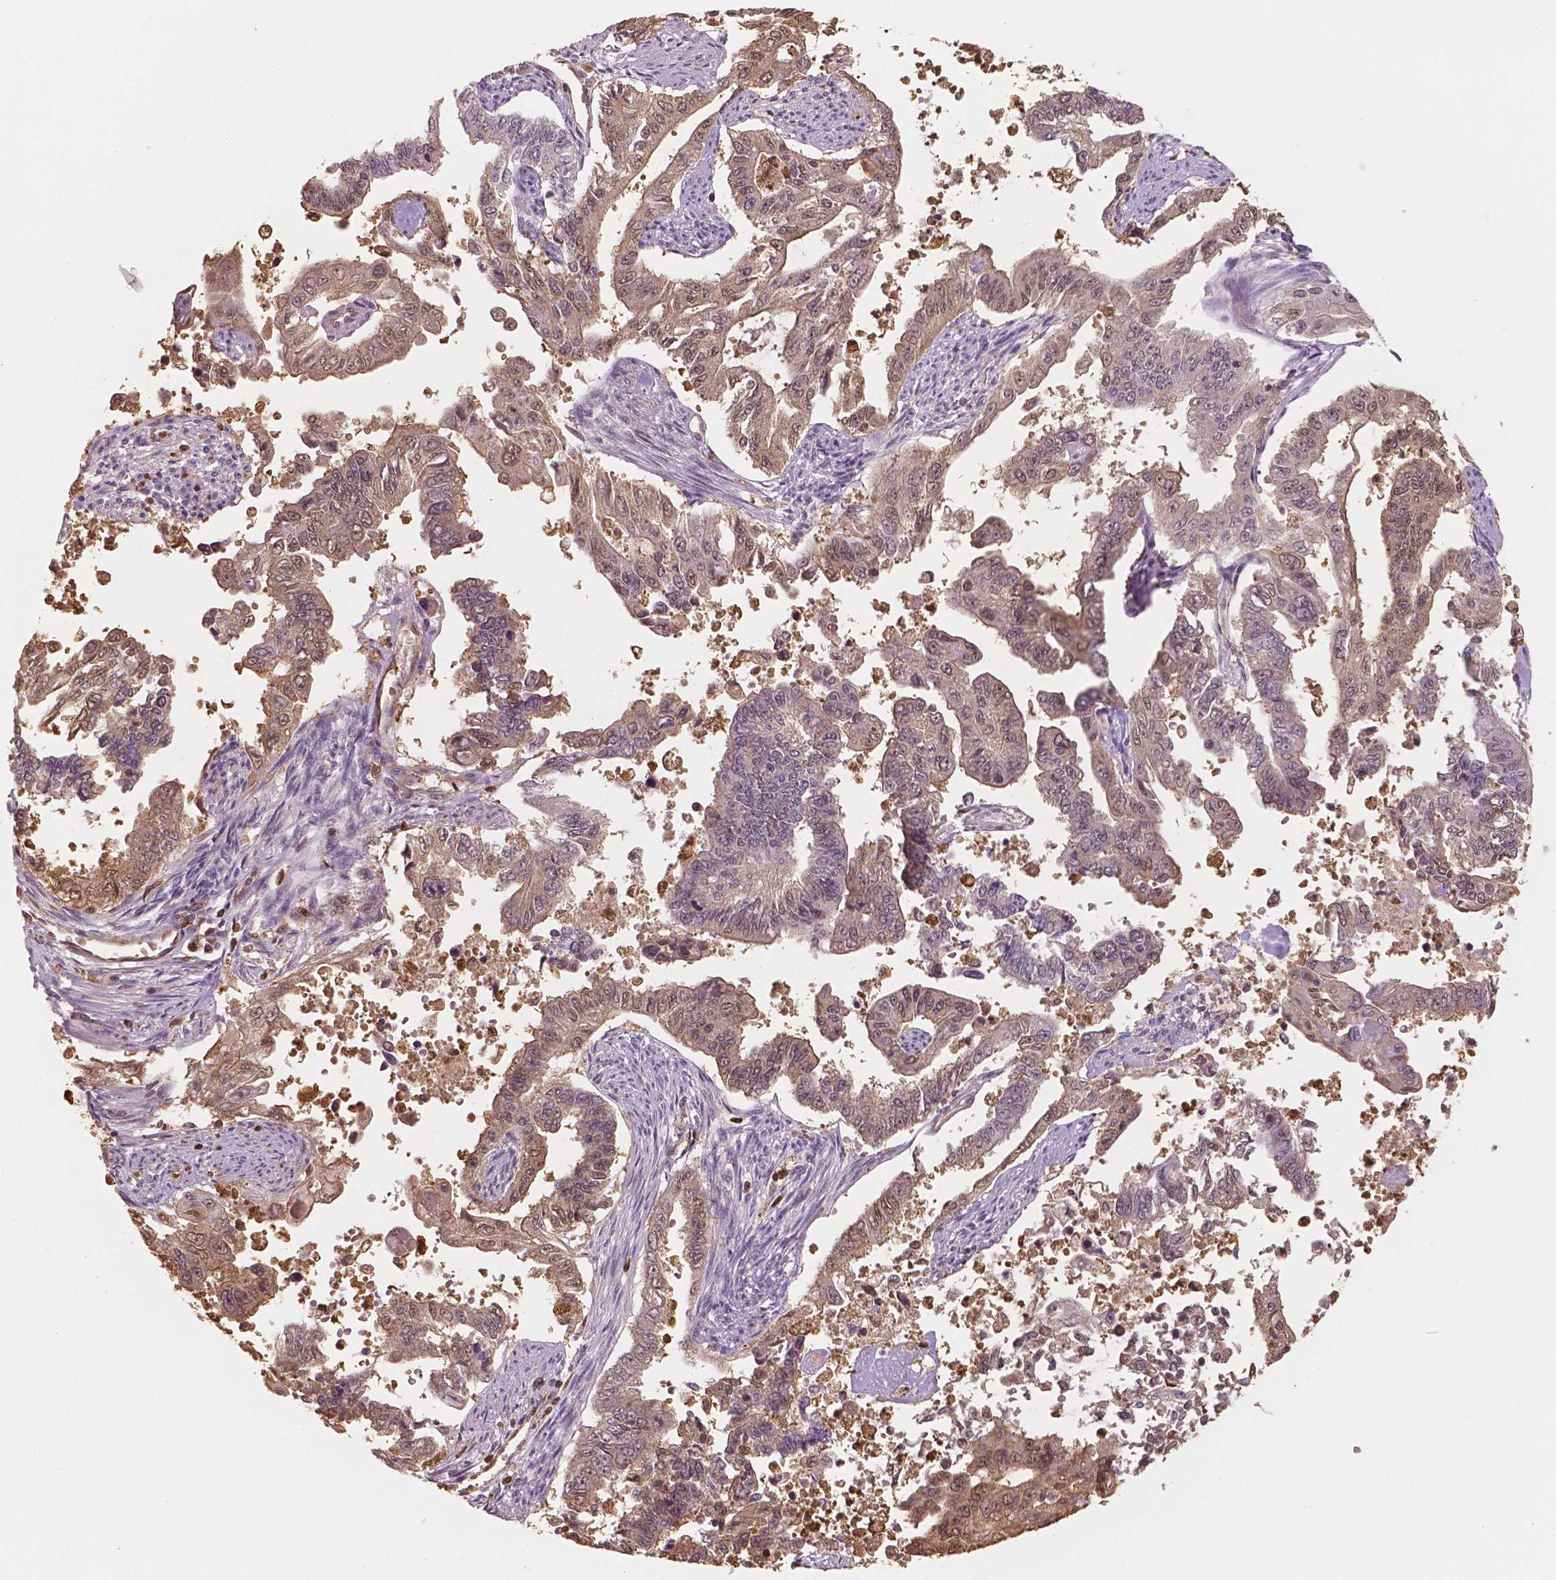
{"staining": {"intensity": "moderate", "quantity": ">75%", "location": "cytoplasmic/membranous,nuclear"}, "tissue": "endometrial cancer", "cell_type": "Tumor cells", "image_type": "cancer", "snomed": [{"axis": "morphology", "description": "Adenocarcinoma, NOS"}, {"axis": "topography", "description": "Uterus"}], "caption": "Immunohistochemical staining of adenocarcinoma (endometrial) displays moderate cytoplasmic/membranous and nuclear protein positivity in about >75% of tumor cells.", "gene": "S100A4", "patient": {"sex": "female", "age": 59}}